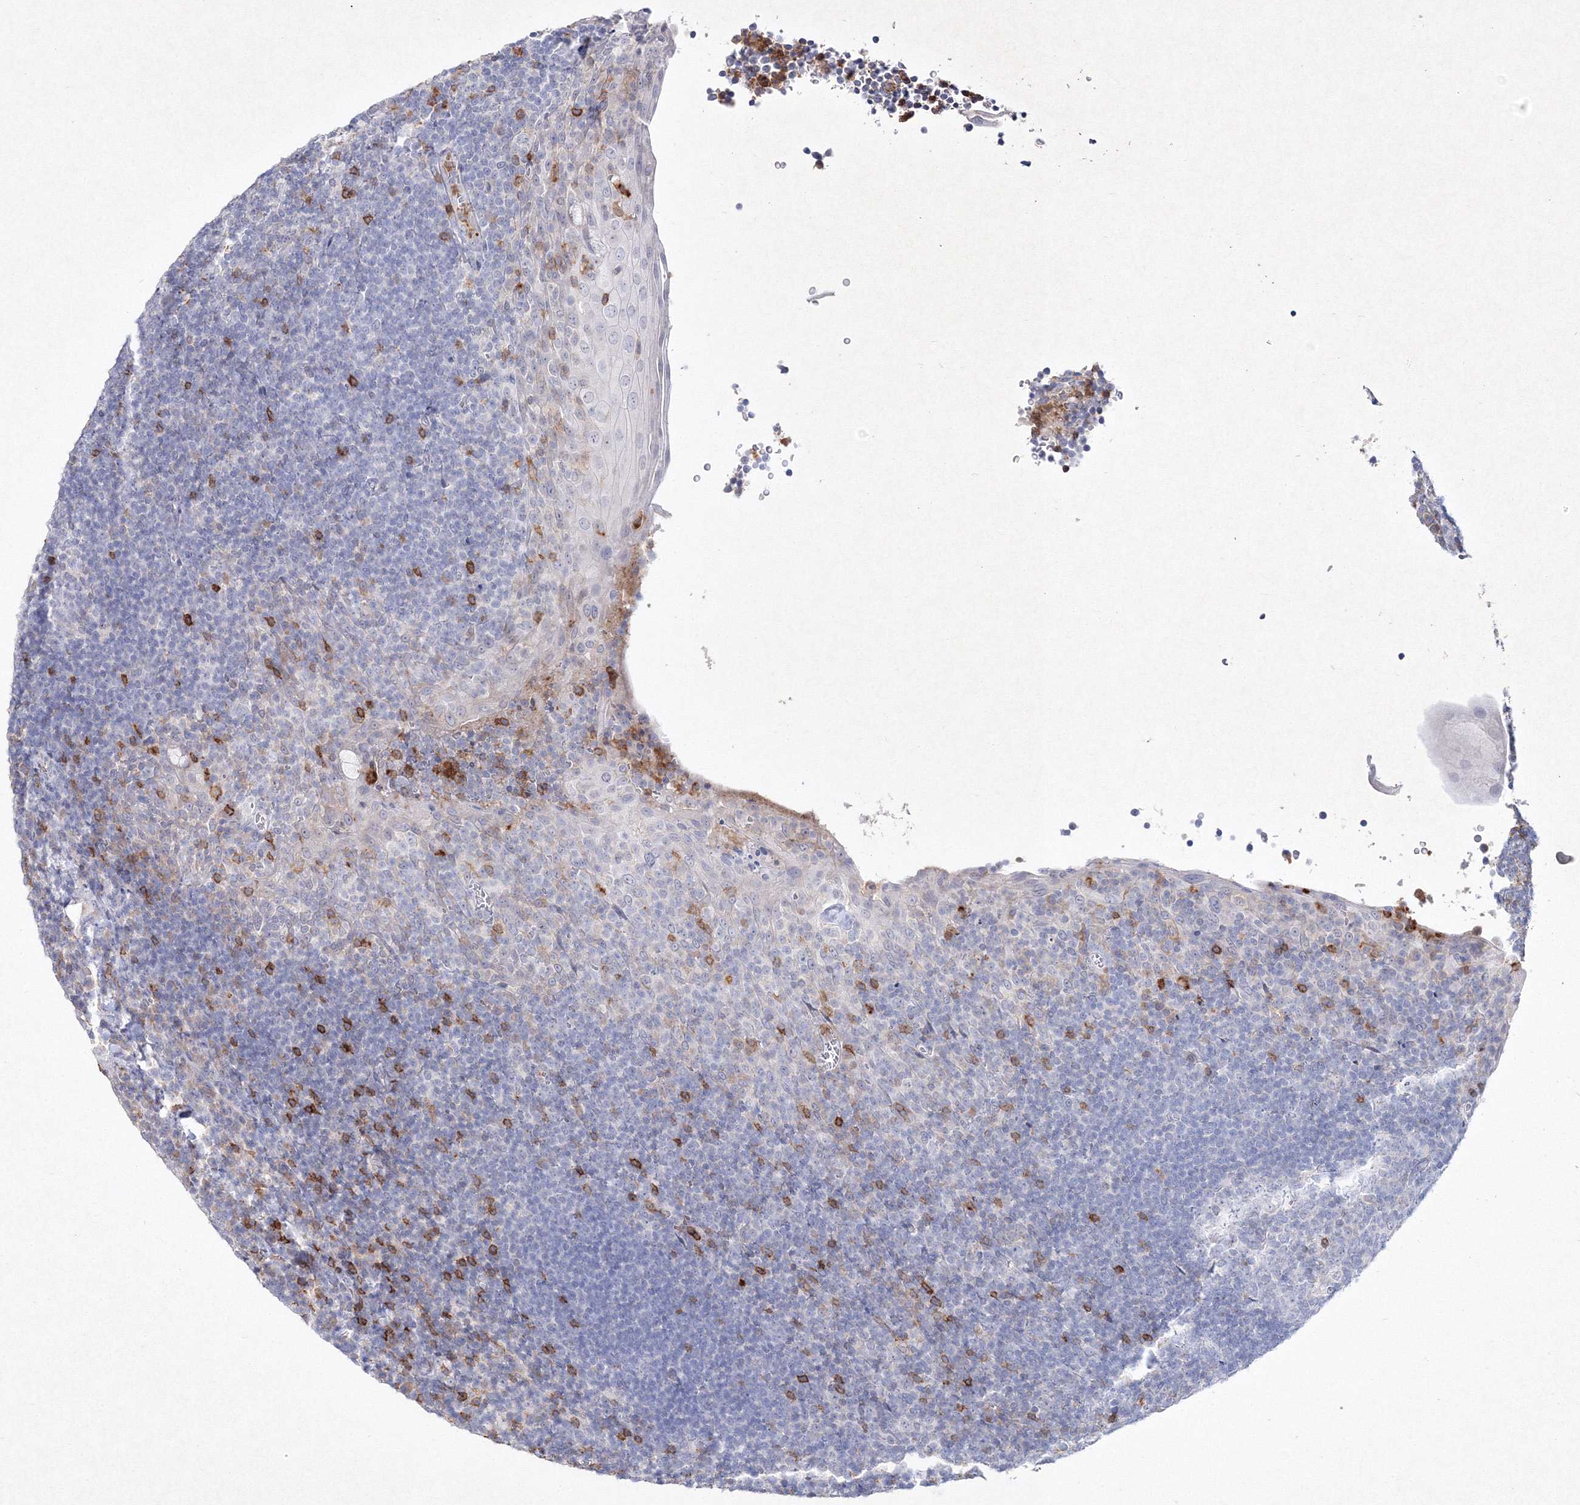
{"staining": {"intensity": "negative", "quantity": "none", "location": "none"}, "tissue": "tonsil", "cell_type": "Germinal center cells", "image_type": "normal", "snomed": [{"axis": "morphology", "description": "Normal tissue, NOS"}, {"axis": "topography", "description": "Tonsil"}], "caption": "Immunohistochemistry (IHC) micrograph of normal human tonsil stained for a protein (brown), which shows no staining in germinal center cells. (DAB (3,3'-diaminobenzidine) IHC with hematoxylin counter stain).", "gene": "HCST", "patient": {"sex": "male", "age": 37}}